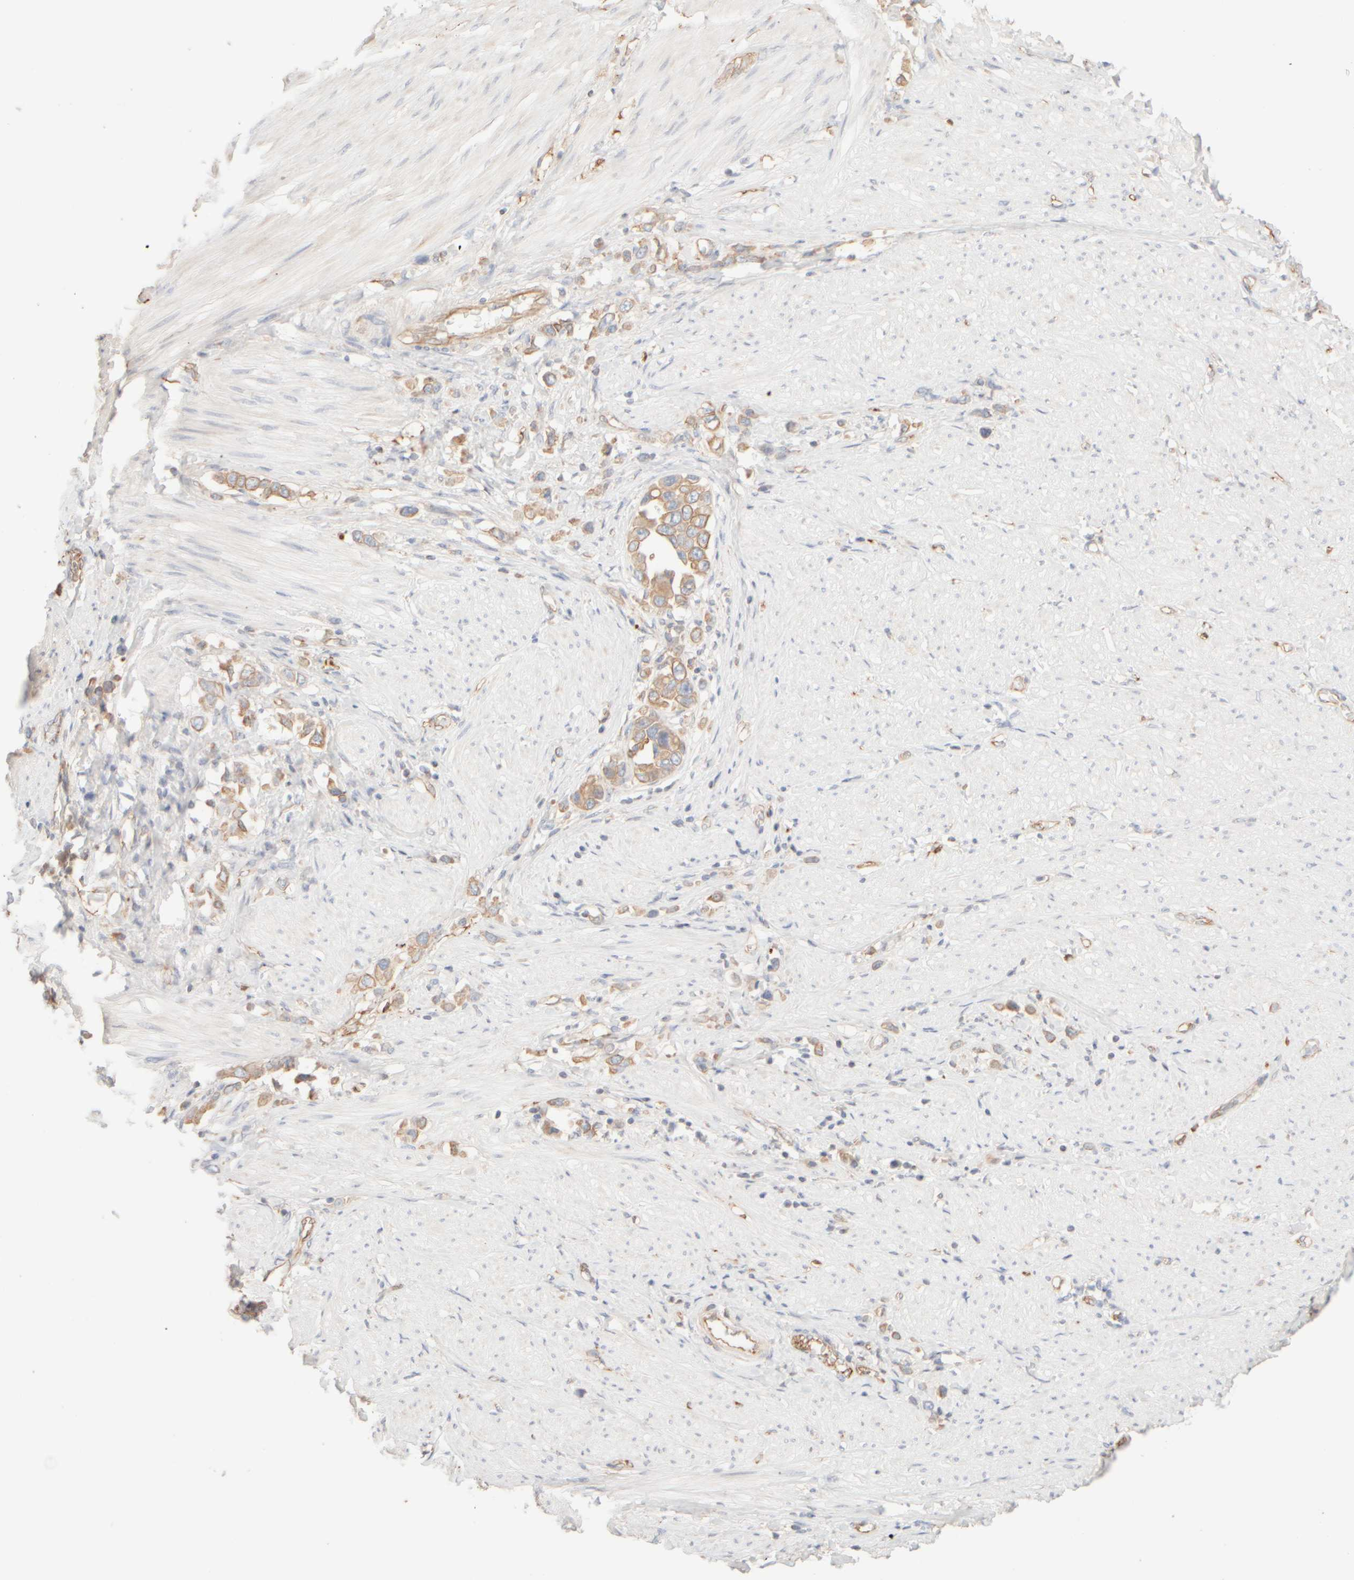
{"staining": {"intensity": "moderate", "quantity": "<25%", "location": "cytoplasmic/membranous"}, "tissue": "stomach cancer", "cell_type": "Tumor cells", "image_type": "cancer", "snomed": [{"axis": "morphology", "description": "Adenocarcinoma, NOS"}, {"axis": "topography", "description": "Stomach"}], "caption": "Stomach adenocarcinoma was stained to show a protein in brown. There is low levels of moderate cytoplasmic/membranous expression in approximately <25% of tumor cells.", "gene": "KRT15", "patient": {"sex": "female", "age": 65}}